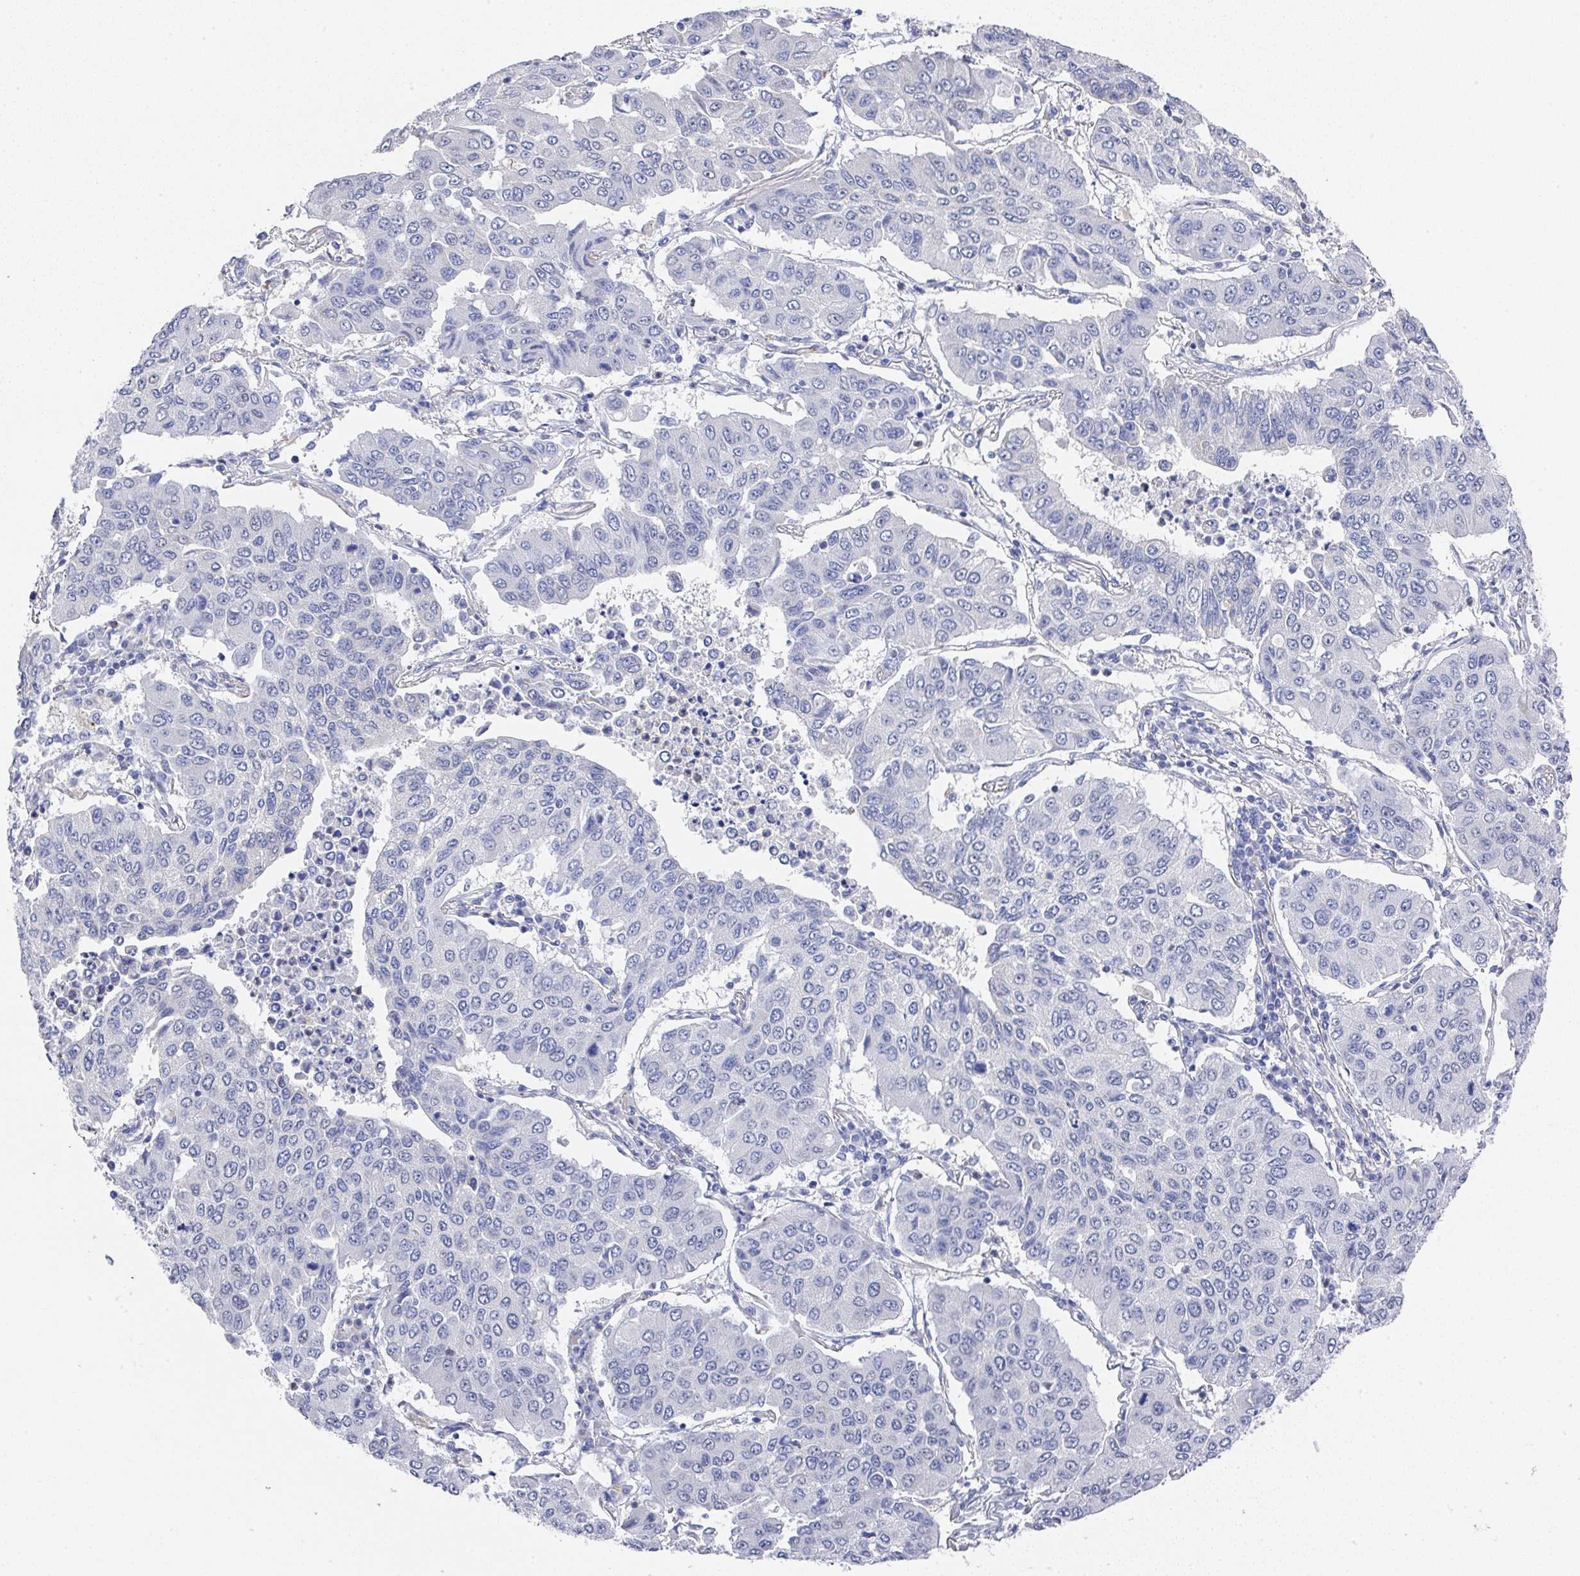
{"staining": {"intensity": "negative", "quantity": "none", "location": "none"}, "tissue": "lung cancer", "cell_type": "Tumor cells", "image_type": "cancer", "snomed": [{"axis": "morphology", "description": "Squamous cell carcinoma, NOS"}, {"axis": "topography", "description": "Lung"}], "caption": "IHC image of lung cancer stained for a protein (brown), which exhibits no staining in tumor cells. (DAB IHC with hematoxylin counter stain).", "gene": "NCF1", "patient": {"sex": "male", "age": 74}}